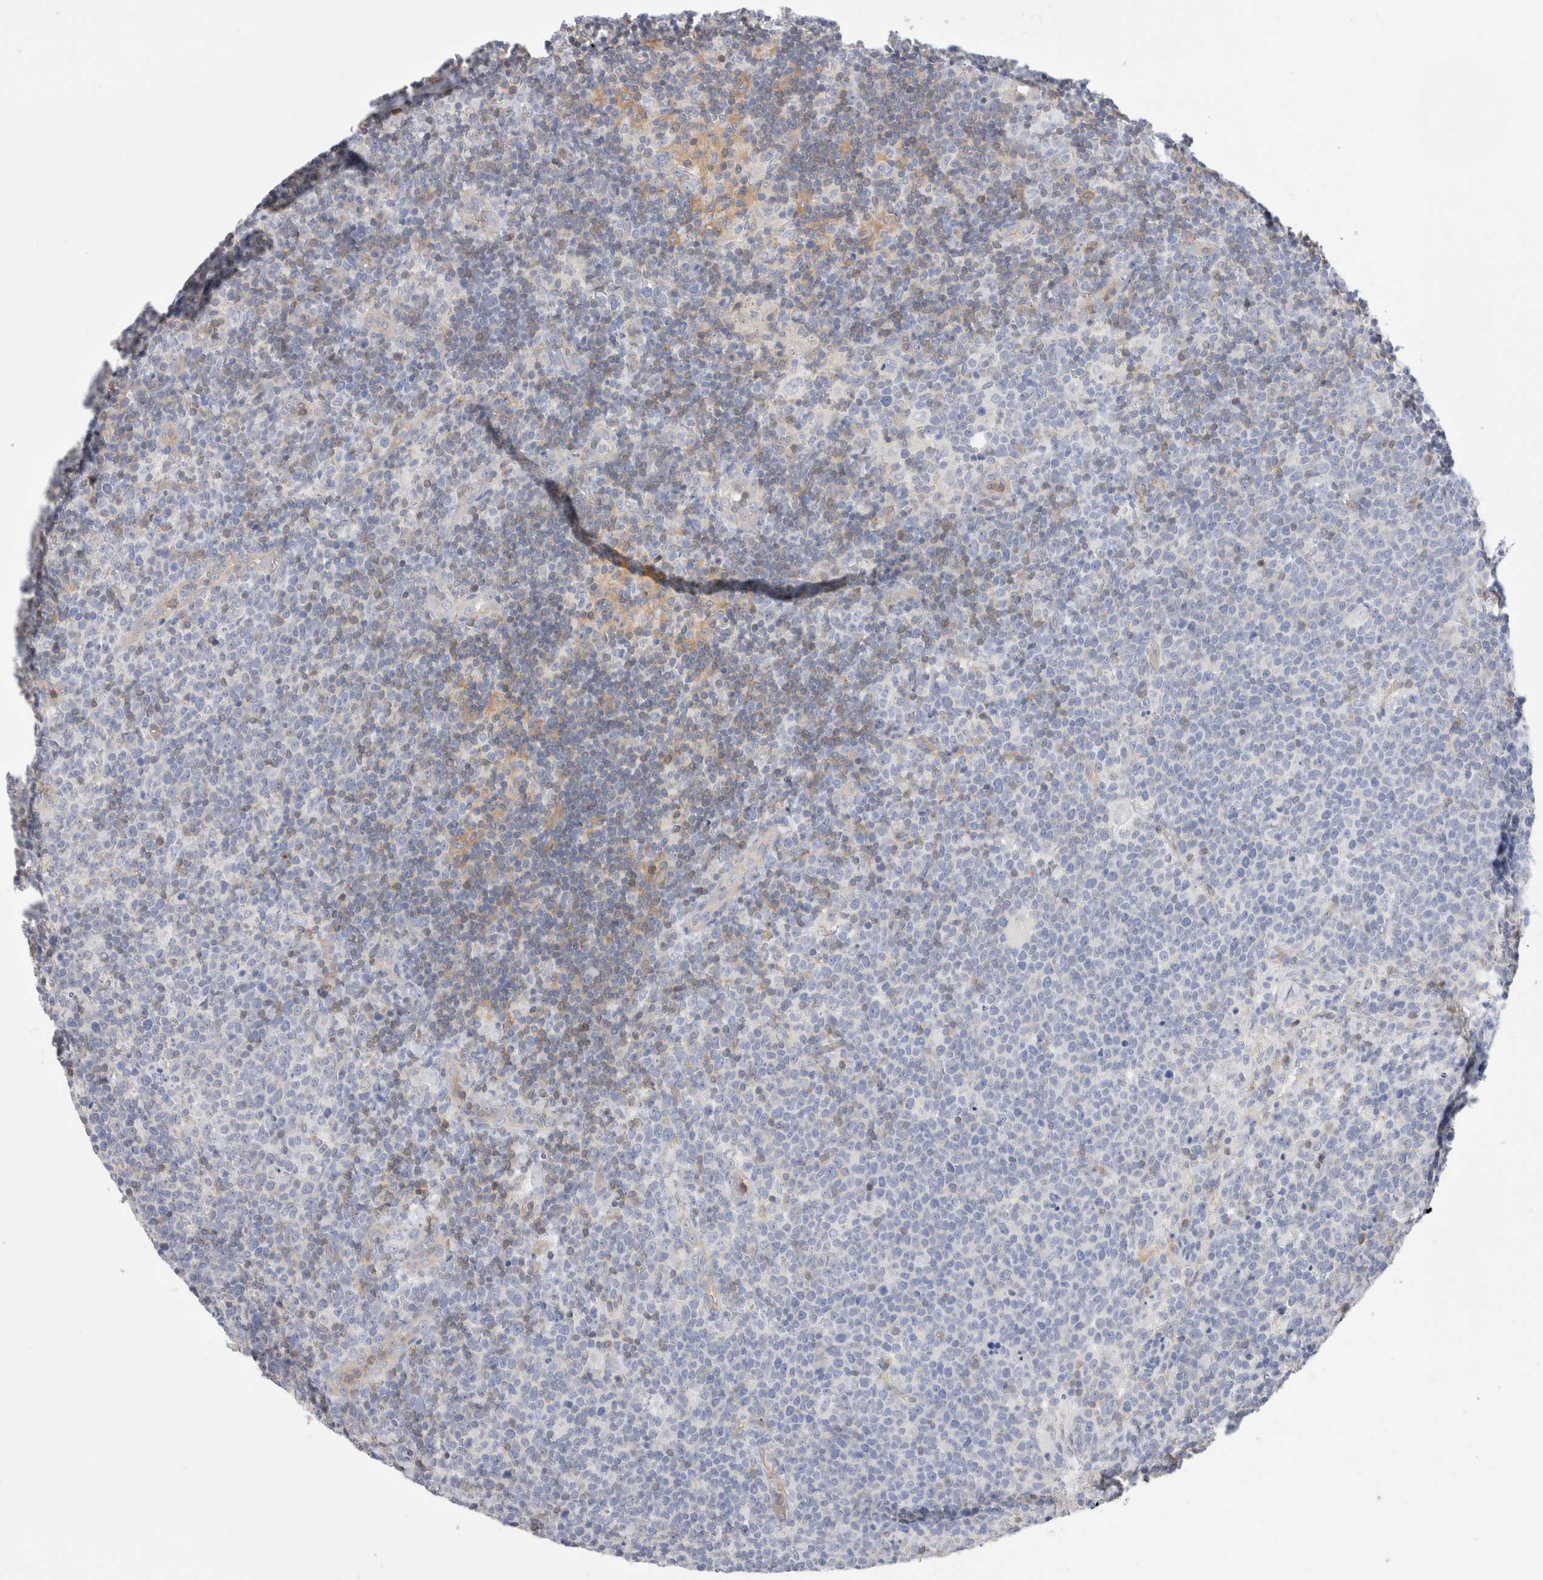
{"staining": {"intensity": "weak", "quantity": "<25%", "location": "cytoplasmic/membranous"}, "tissue": "lymphoma", "cell_type": "Tumor cells", "image_type": "cancer", "snomed": [{"axis": "morphology", "description": "Malignant lymphoma, non-Hodgkin's type, High grade"}, {"axis": "topography", "description": "Lymph node"}], "caption": "Tumor cells are negative for brown protein staining in lymphoma. (Stains: DAB immunohistochemistry (IHC) with hematoxylin counter stain, Microscopy: brightfield microscopy at high magnification).", "gene": "CAPN2", "patient": {"sex": "male", "age": 61}}